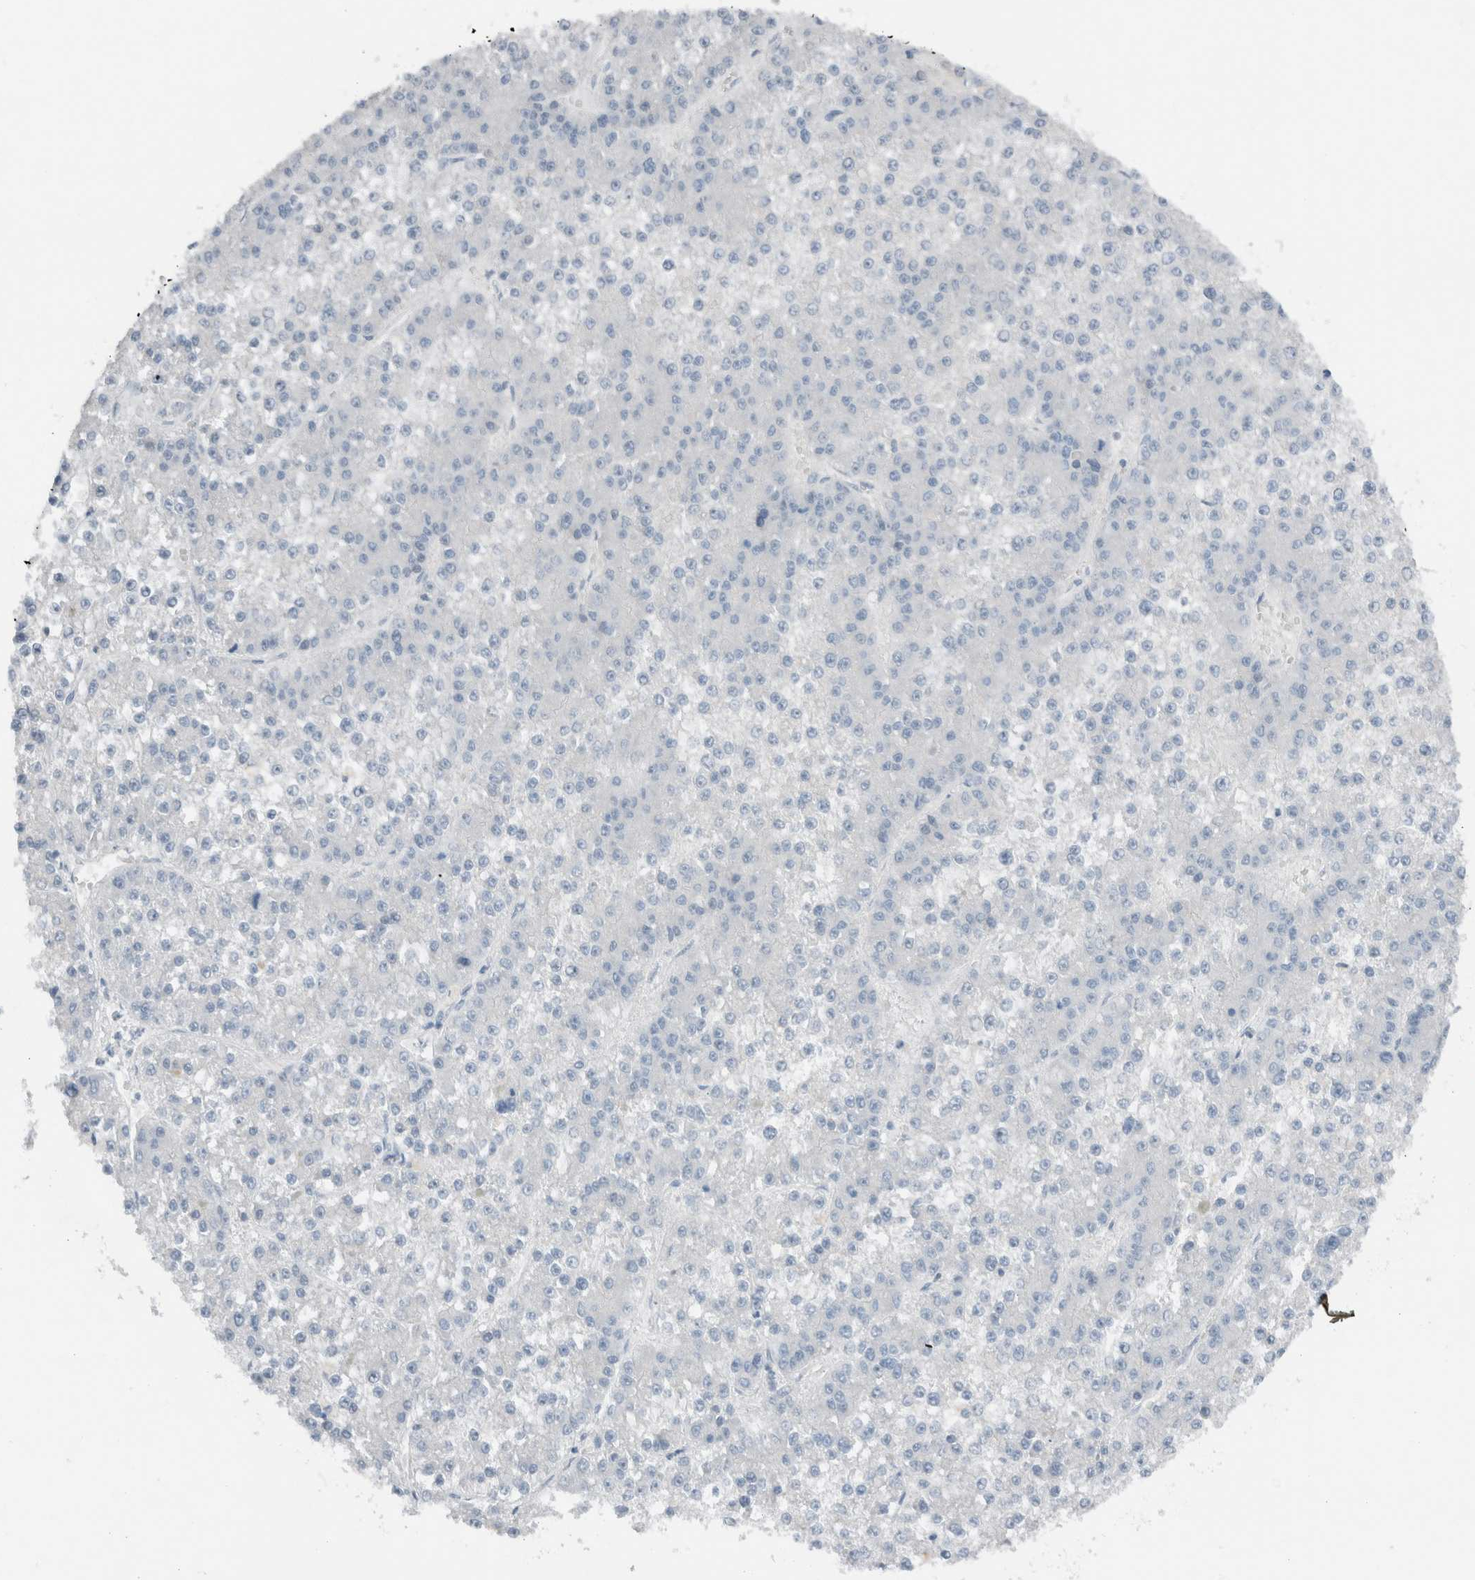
{"staining": {"intensity": "negative", "quantity": "none", "location": "none"}, "tissue": "liver cancer", "cell_type": "Tumor cells", "image_type": "cancer", "snomed": [{"axis": "morphology", "description": "Carcinoma, Hepatocellular, NOS"}, {"axis": "topography", "description": "Liver"}], "caption": "Immunohistochemical staining of human liver hepatocellular carcinoma shows no significant expression in tumor cells.", "gene": "DUOX1", "patient": {"sex": "female", "age": 73}}